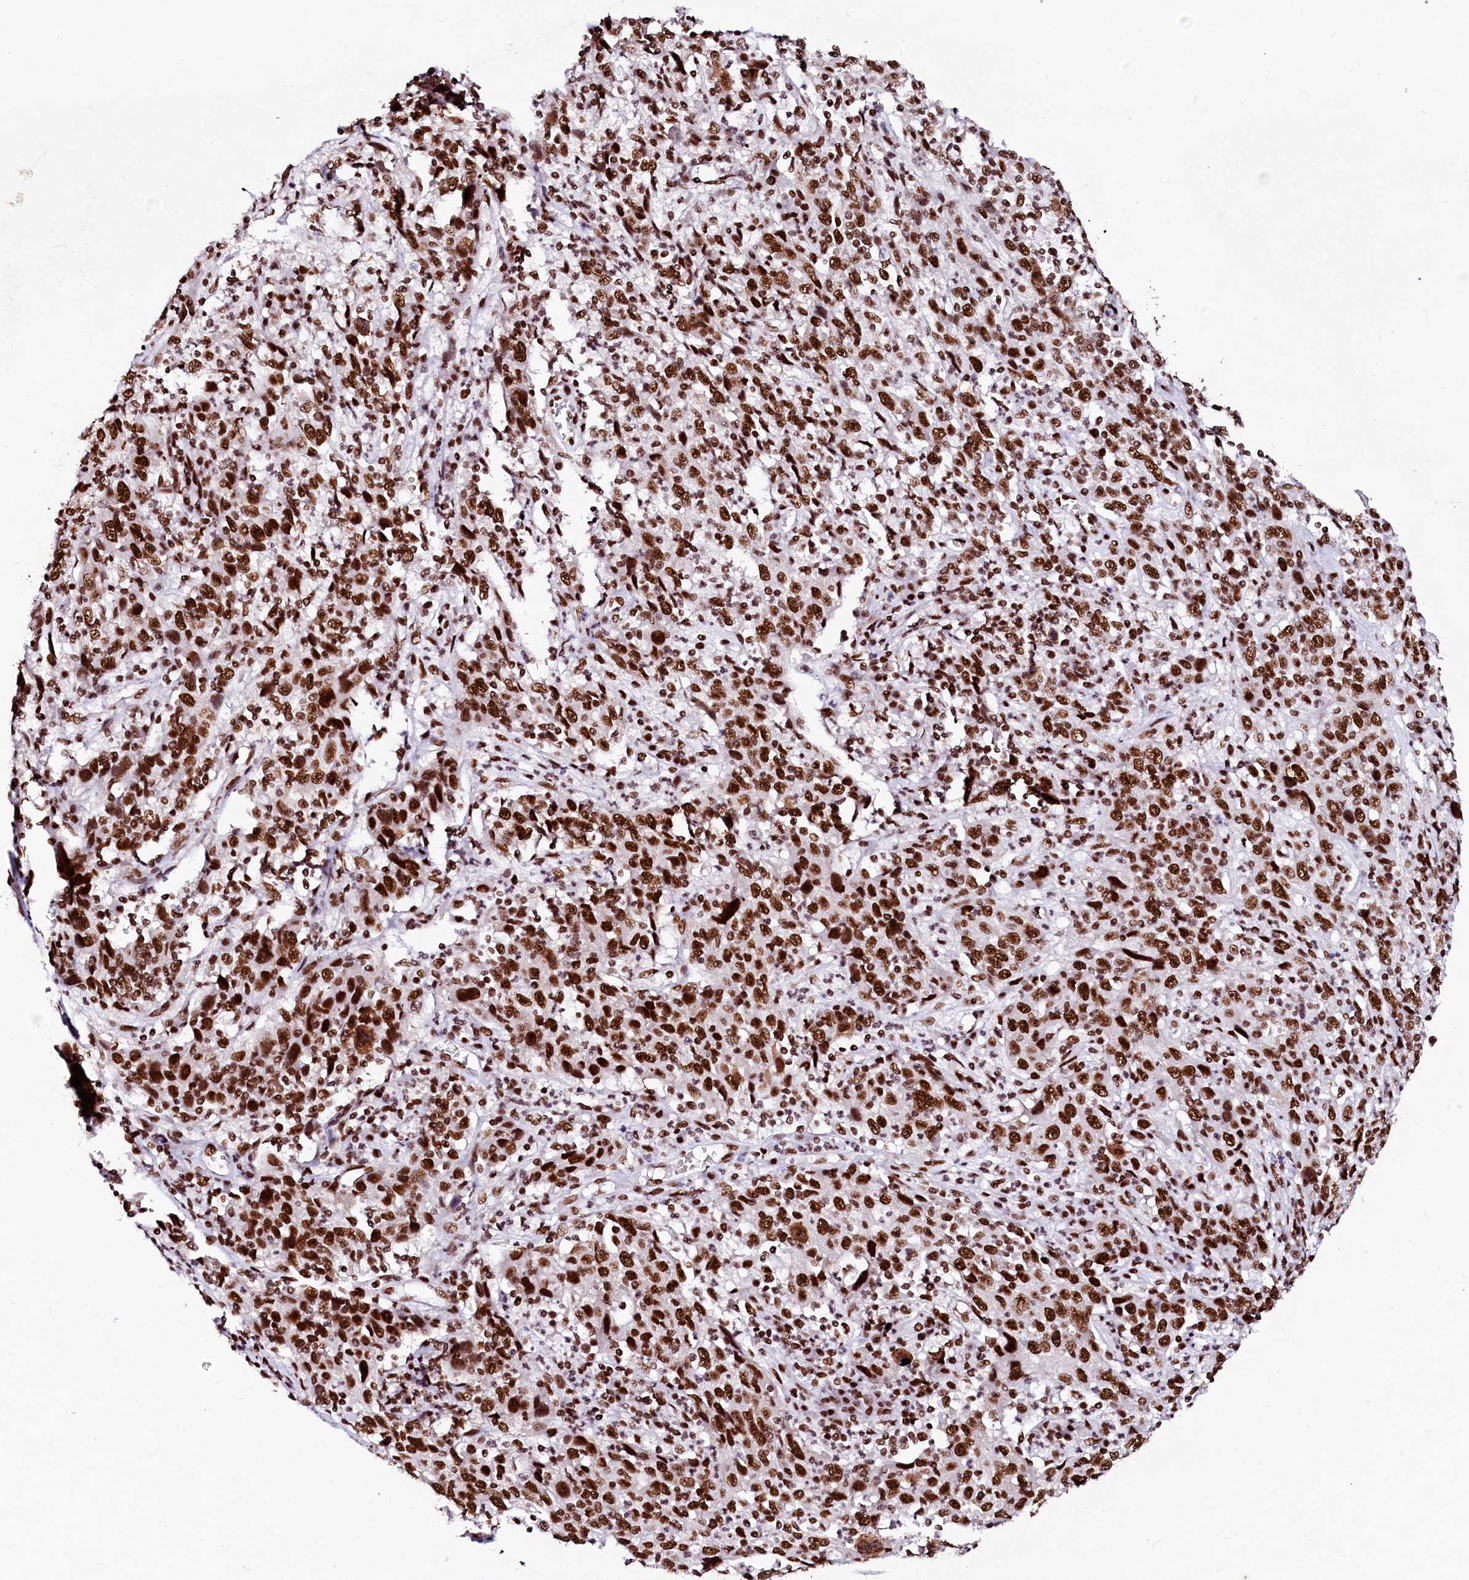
{"staining": {"intensity": "strong", "quantity": ">75%", "location": "nuclear"}, "tissue": "cervical cancer", "cell_type": "Tumor cells", "image_type": "cancer", "snomed": [{"axis": "morphology", "description": "Squamous cell carcinoma, NOS"}, {"axis": "topography", "description": "Cervix"}], "caption": "A high amount of strong nuclear positivity is appreciated in approximately >75% of tumor cells in cervical cancer (squamous cell carcinoma) tissue.", "gene": "CPSF6", "patient": {"sex": "female", "age": 46}}